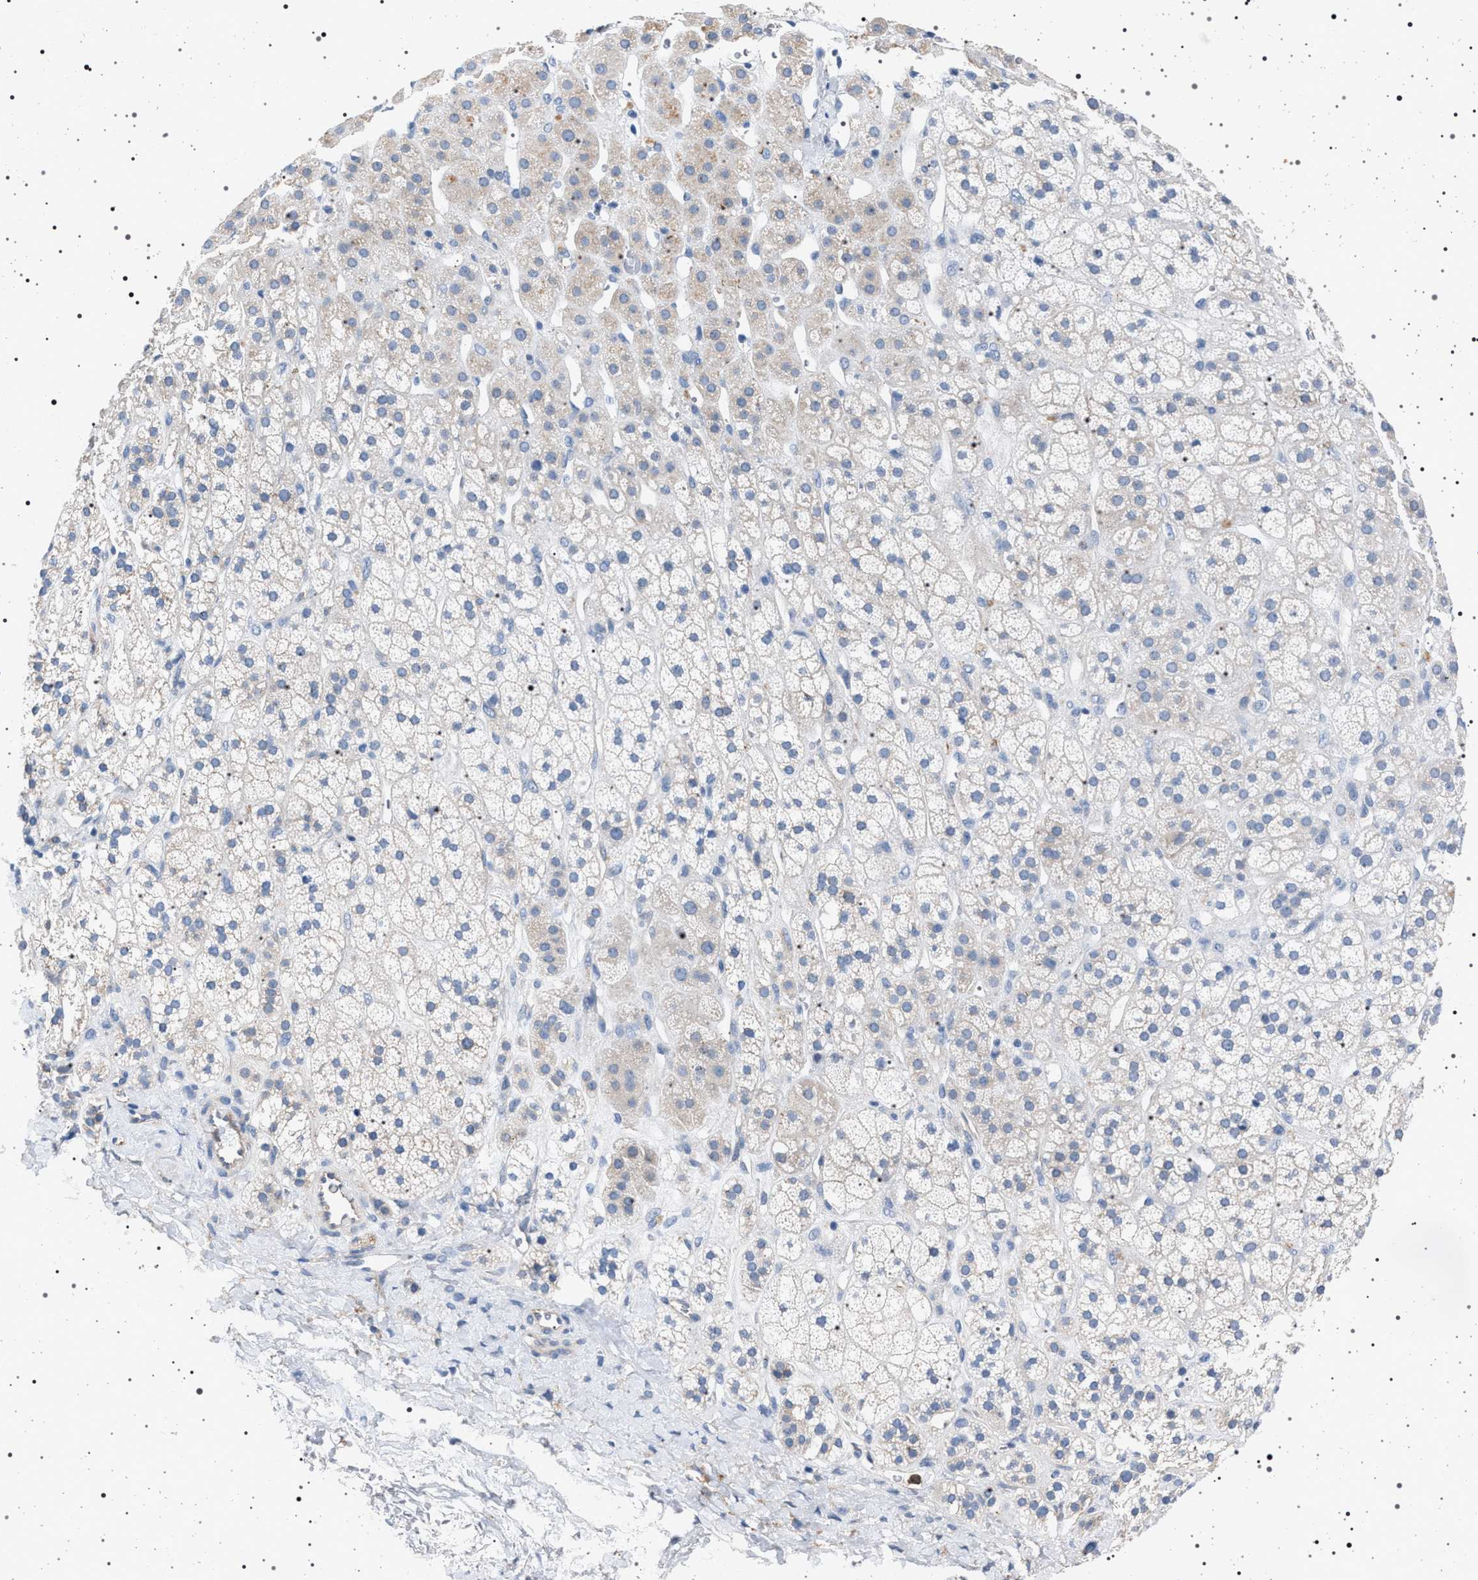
{"staining": {"intensity": "negative", "quantity": "none", "location": "none"}, "tissue": "adrenal gland", "cell_type": "Glandular cells", "image_type": "normal", "snomed": [{"axis": "morphology", "description": "Normal tissue, NOS"}, {"axis": "topography", "description": "Adrenal gland"}], "caption": "This is an IHC histopathology image of benign adrenal gland. There is no staining in glandular cells.", "gene": "NAT9", "patient": {"sex": "male", "age": 56}}